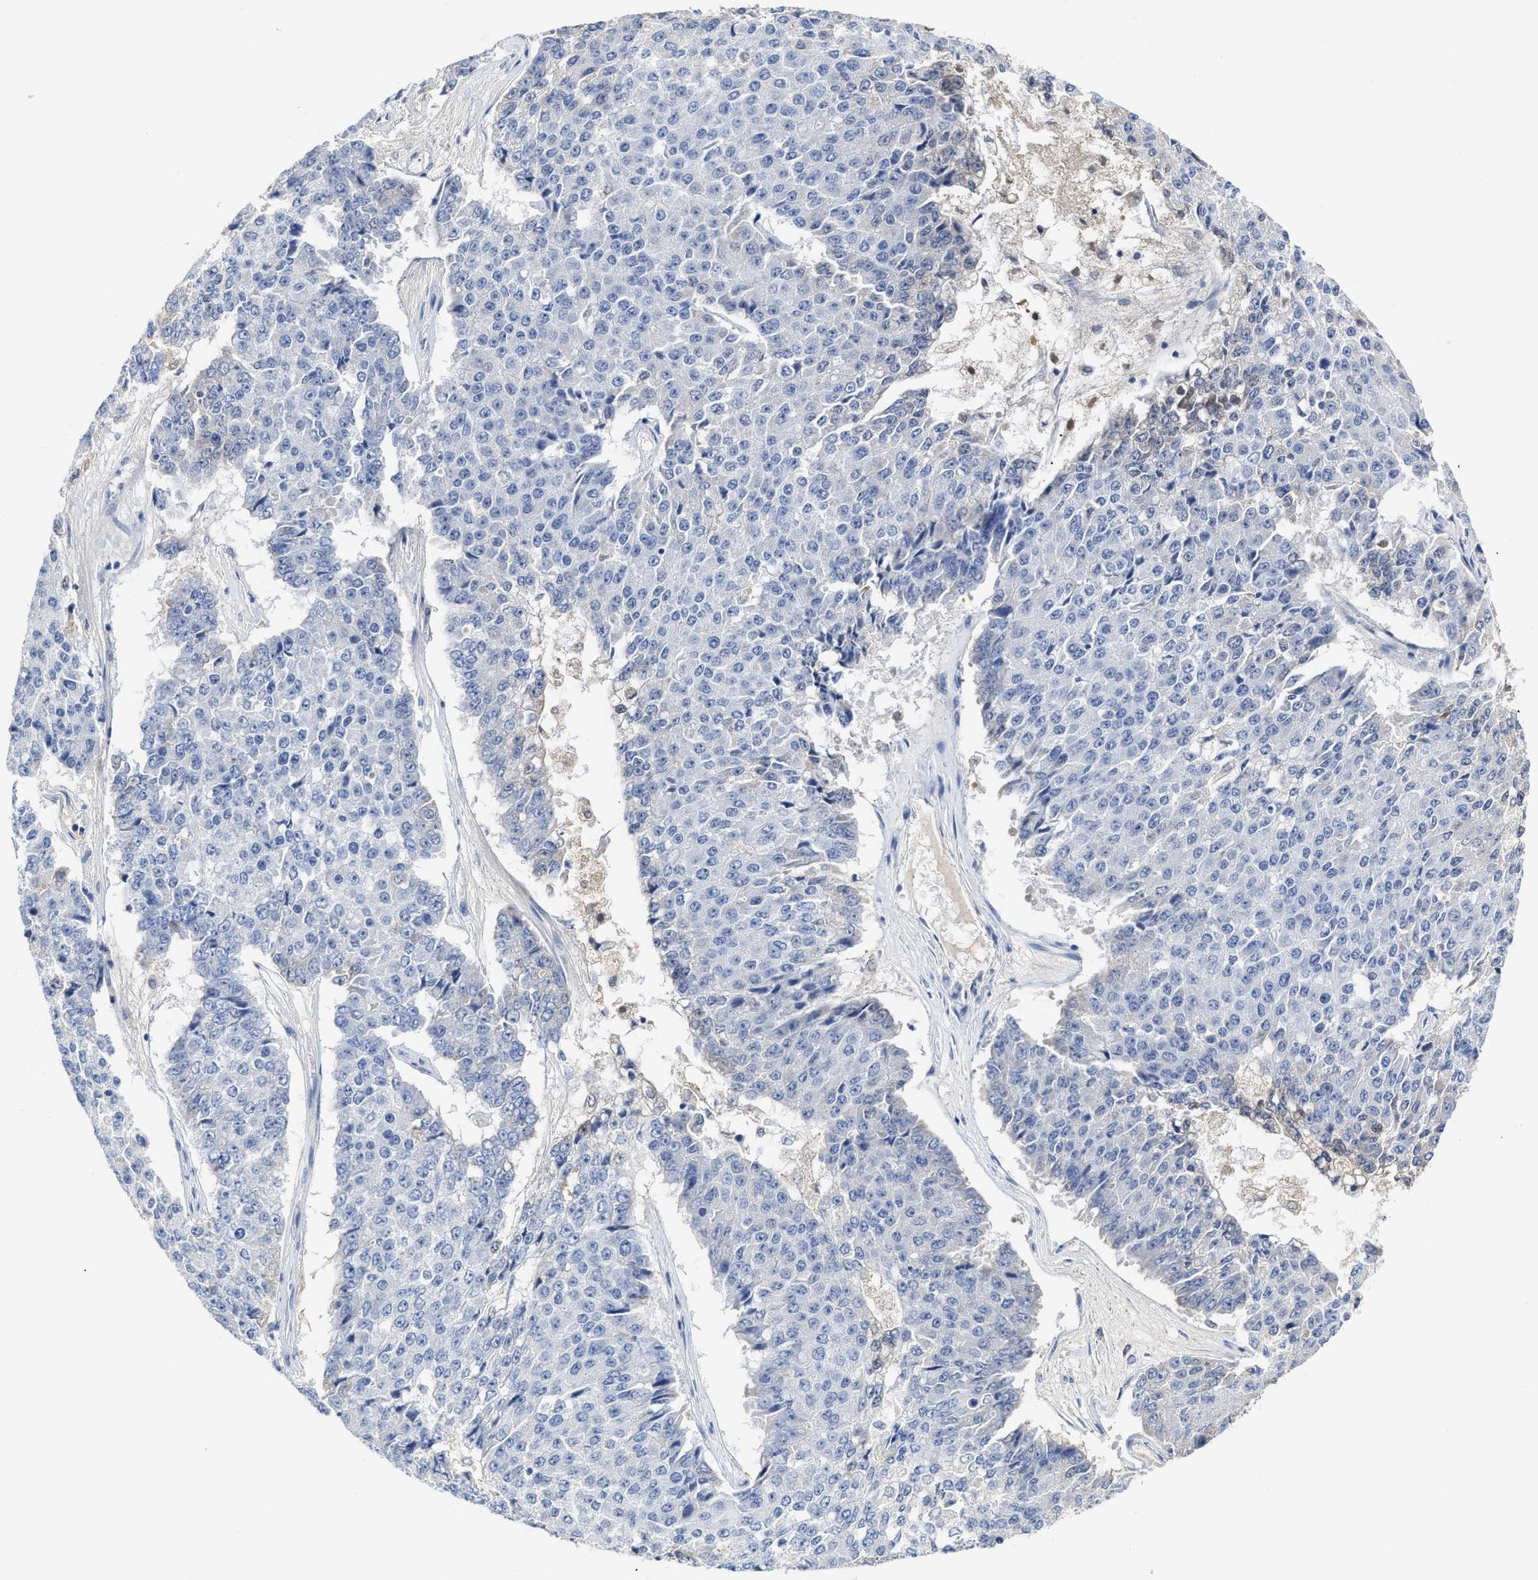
{"staining": {"intensity": "negative", "quantity": "none", "location": "none"}, "tissue": "pancreatic cancer", "cell_type": "Tumor cells", "image_type": "cancer", "snomed": [{"axis": "morphology", "description": "Adenocarcinoma, NOS"}, {"axis": "topography", "description": "Pancreas"}], "caption": "IHC photomicrograph of neoplastic tissue: pancreatic cancer stained with DAB (3,3'-diaminobenzidine) reveals no significant protein positivity in tumor cells.", "gene": "C2", "patient": {"sex": "male", "age": 50}}